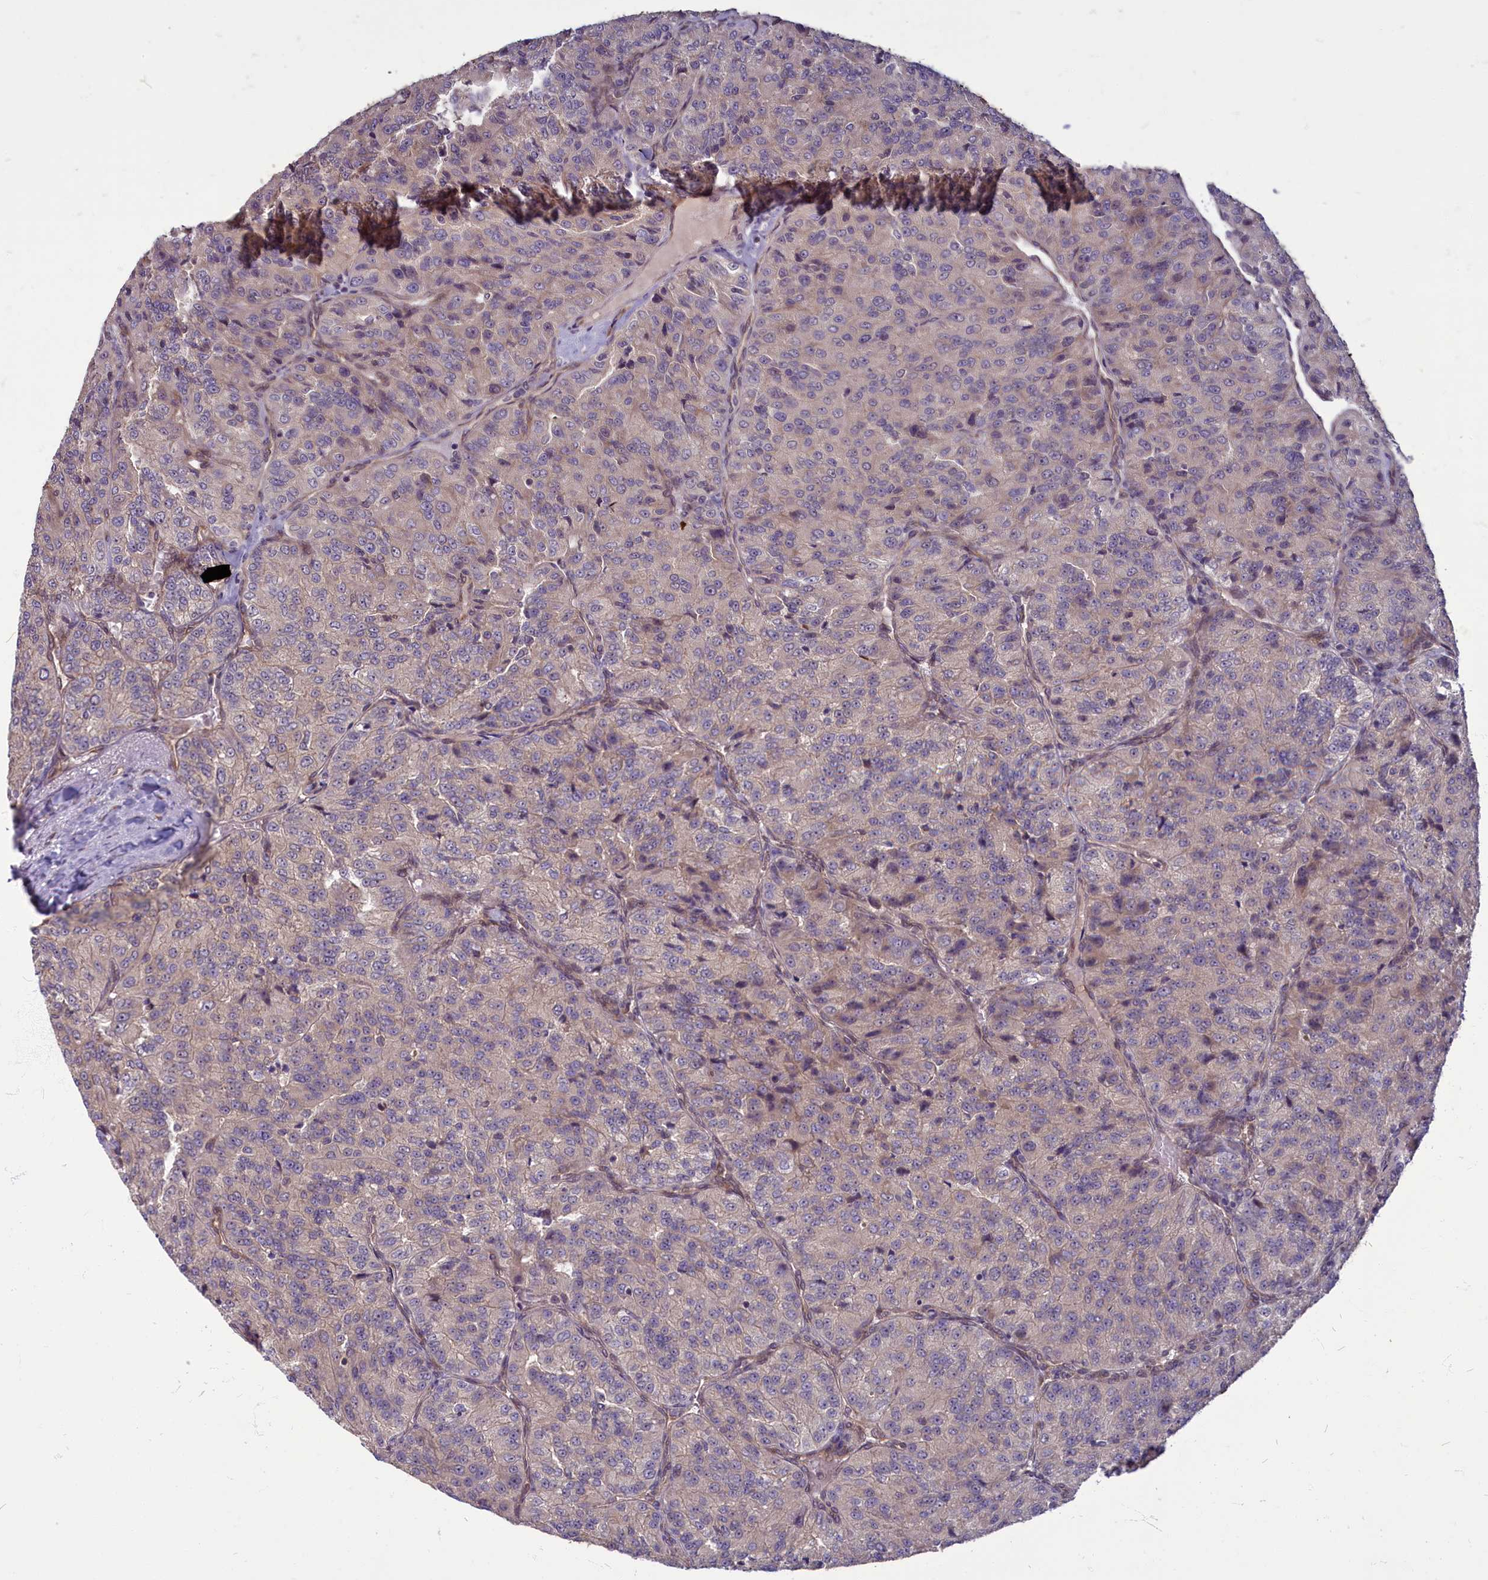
{"staining": {"intensity": "weak", "quantity": ">75%", "location": "cytoplasmic/membranous"}, "tissue": "renal cancer", "cell_type": "Tumor cells", "image_type": "cancer", "snomed": [{"axis": "morphology", "description": "Adenocarcinoma, NOS"}, {"axis": "topography", "description": "Kidney"}], "caption": "An image of human adenocarcinoma (renal) stained for a protein exhibits weak cytoplasmic/membranous brown staining in tumor cells.", "gene": "MYCBP", "patient": {"sex": "female", "age": 63}}